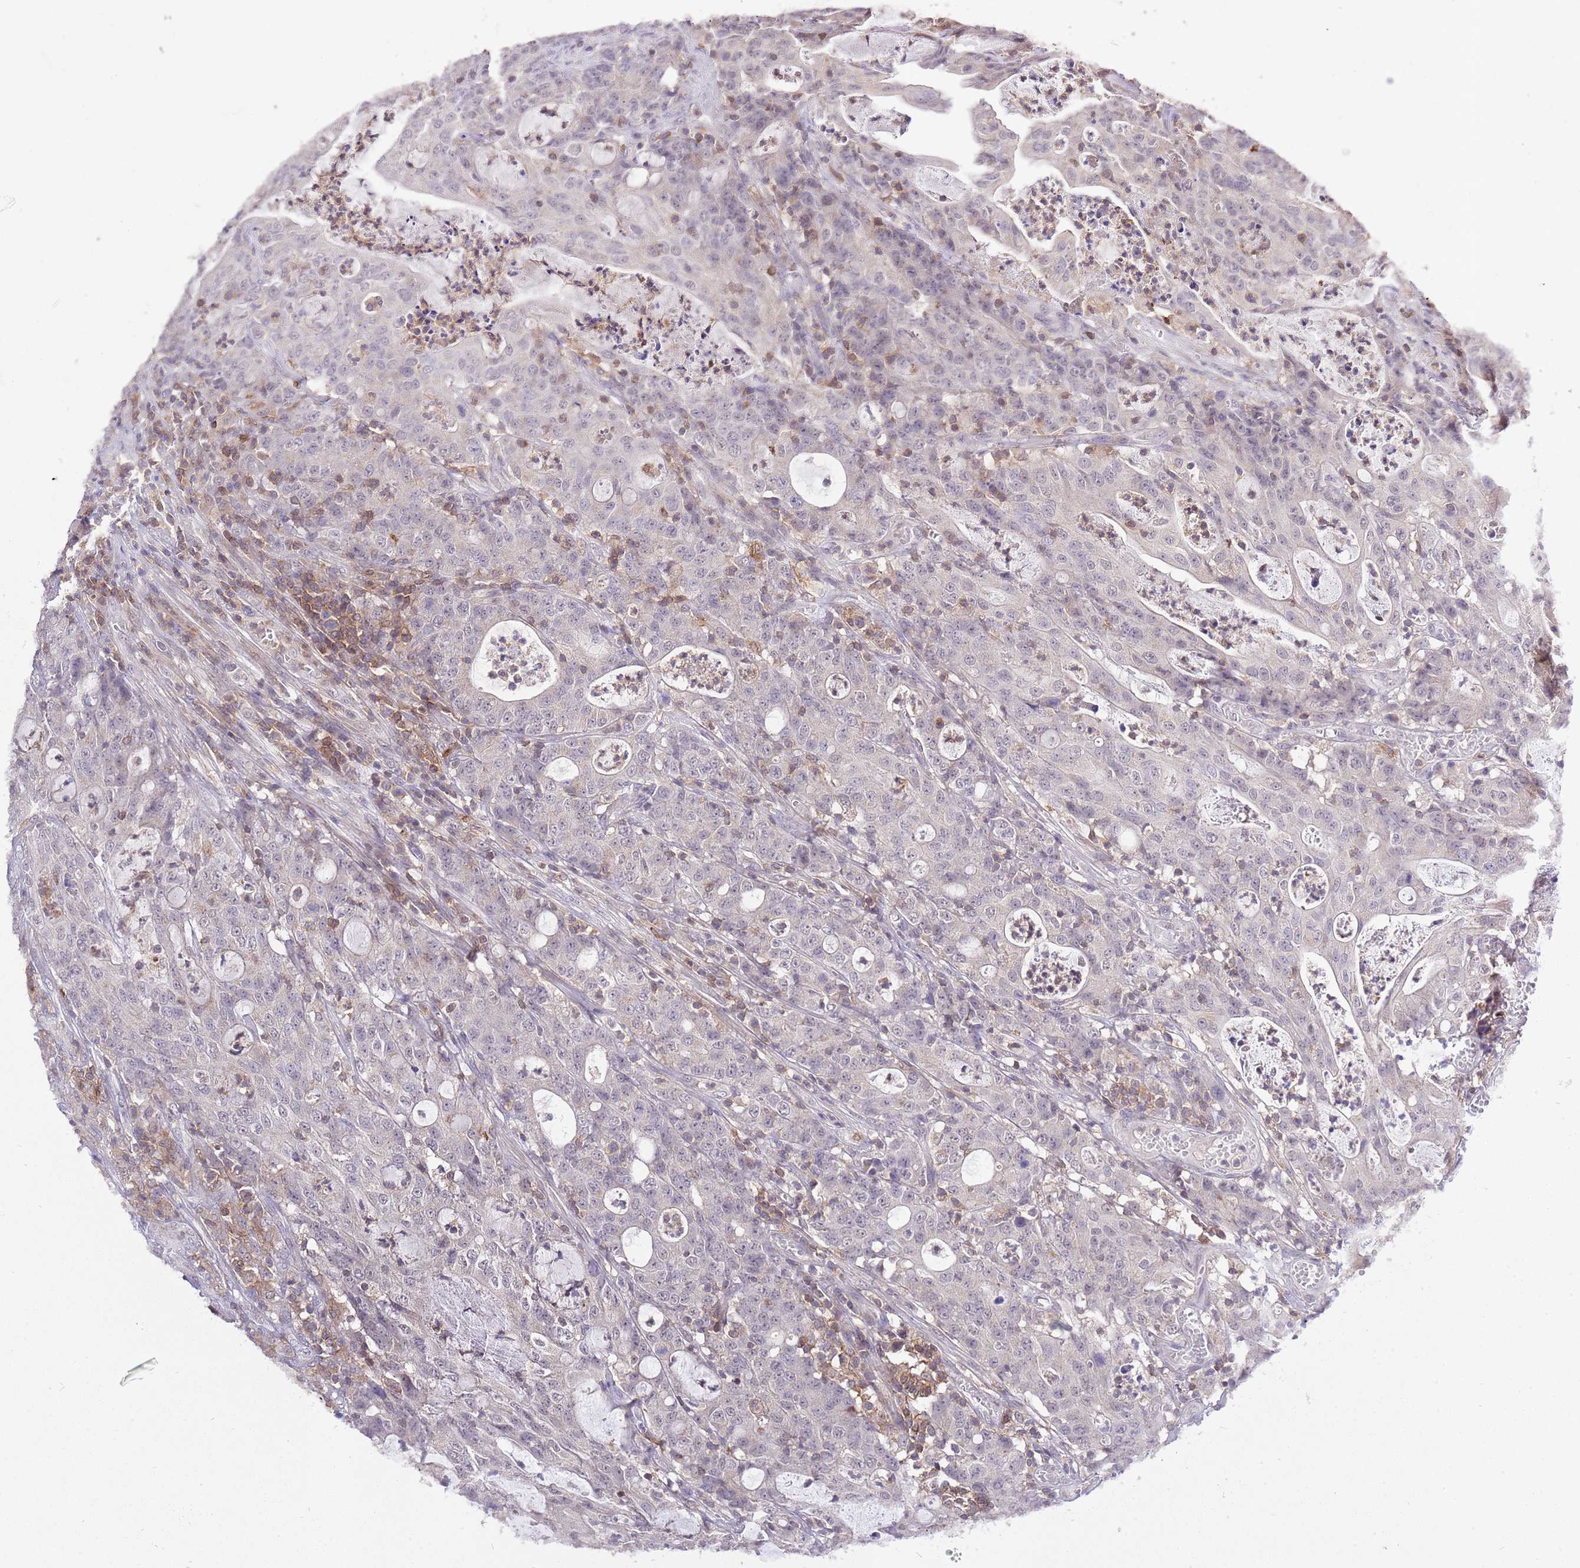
{"staining": {"intensity": "negative", "quantity": "none", "location": "none"}, "tissue": "colorectal cancer", "cell_type": "Tumor cells", "image_type": "cancer", "snomed": [{"axis": "morphology", "description": "Adenocarcinoma, NOS"}, {"axis": "topography", "description": "Colon"}], "caption": "Adenocarcinoma (colorectal) was stained to show a protein in brown. There is no significant expression in tumor cells. Nuclei are stained in blue.", "gene": "EFHD1", "patient": {"sex": "male", "age": 83}}